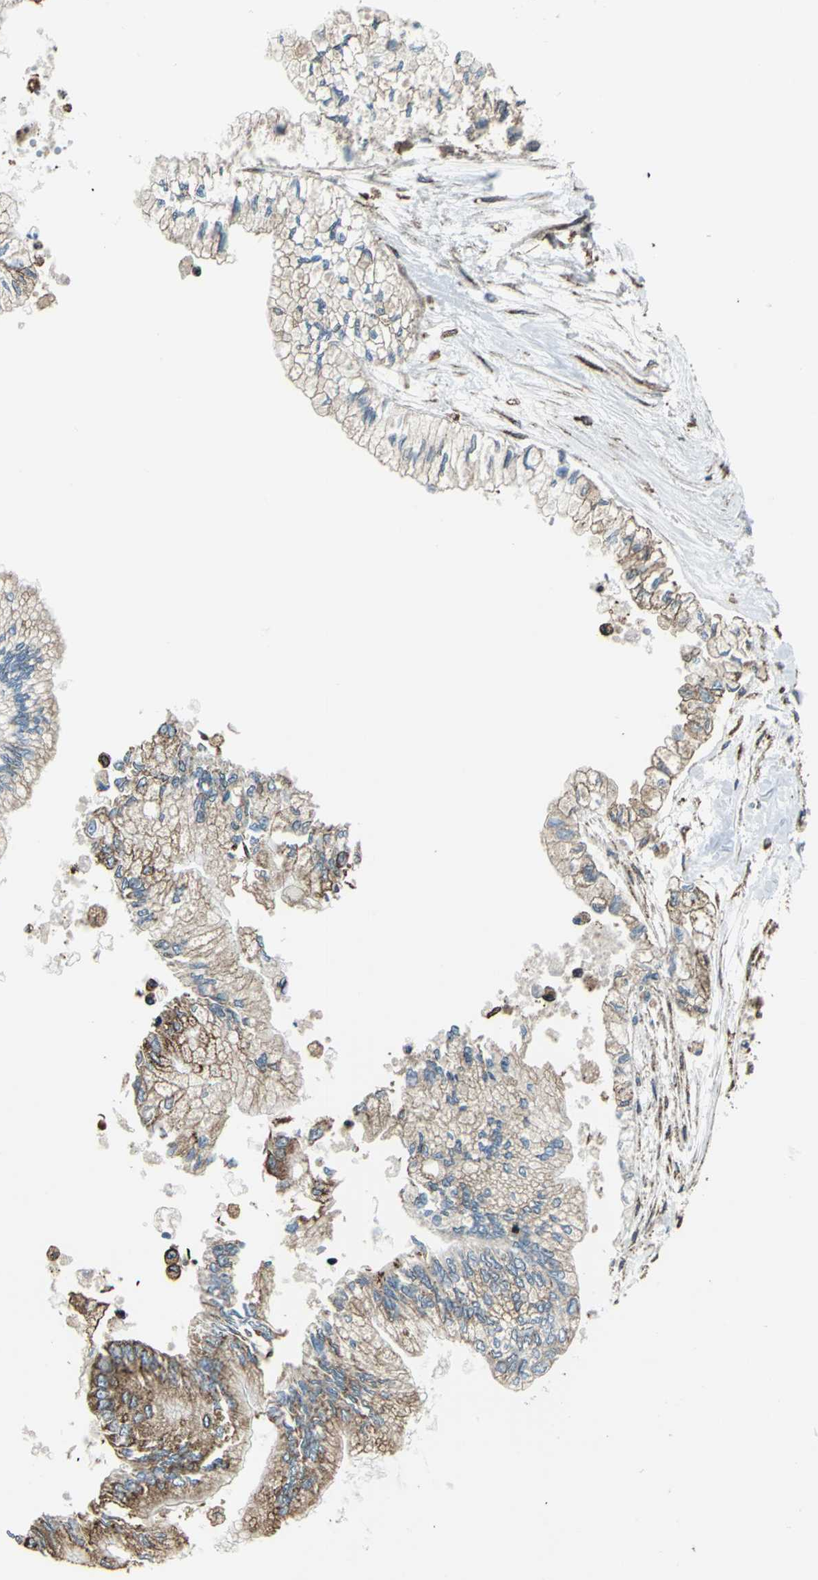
{"staining": {"intensity": "strong", "quantity": "25%-75%", "location": "cytoplasmic/membranous"}, "tissue": "pancreatic cancer", "cell_type": "Tumor cells", "image_type": "cancer", "snomed": [{"axis": "morphology", "description": "Adenocarcinoma, NOS"}, {"axis": "topography", "description": "Pancreas"}], "caption": "This photomicrograph reveals IHC staining of pancreatic adenocarcinoma, with high strong cytoplasmic/membranous expression in about 25%-75% of tumor cells.", "gene": "GPANK1", "patient": {"sex": "male", "age": 79}}